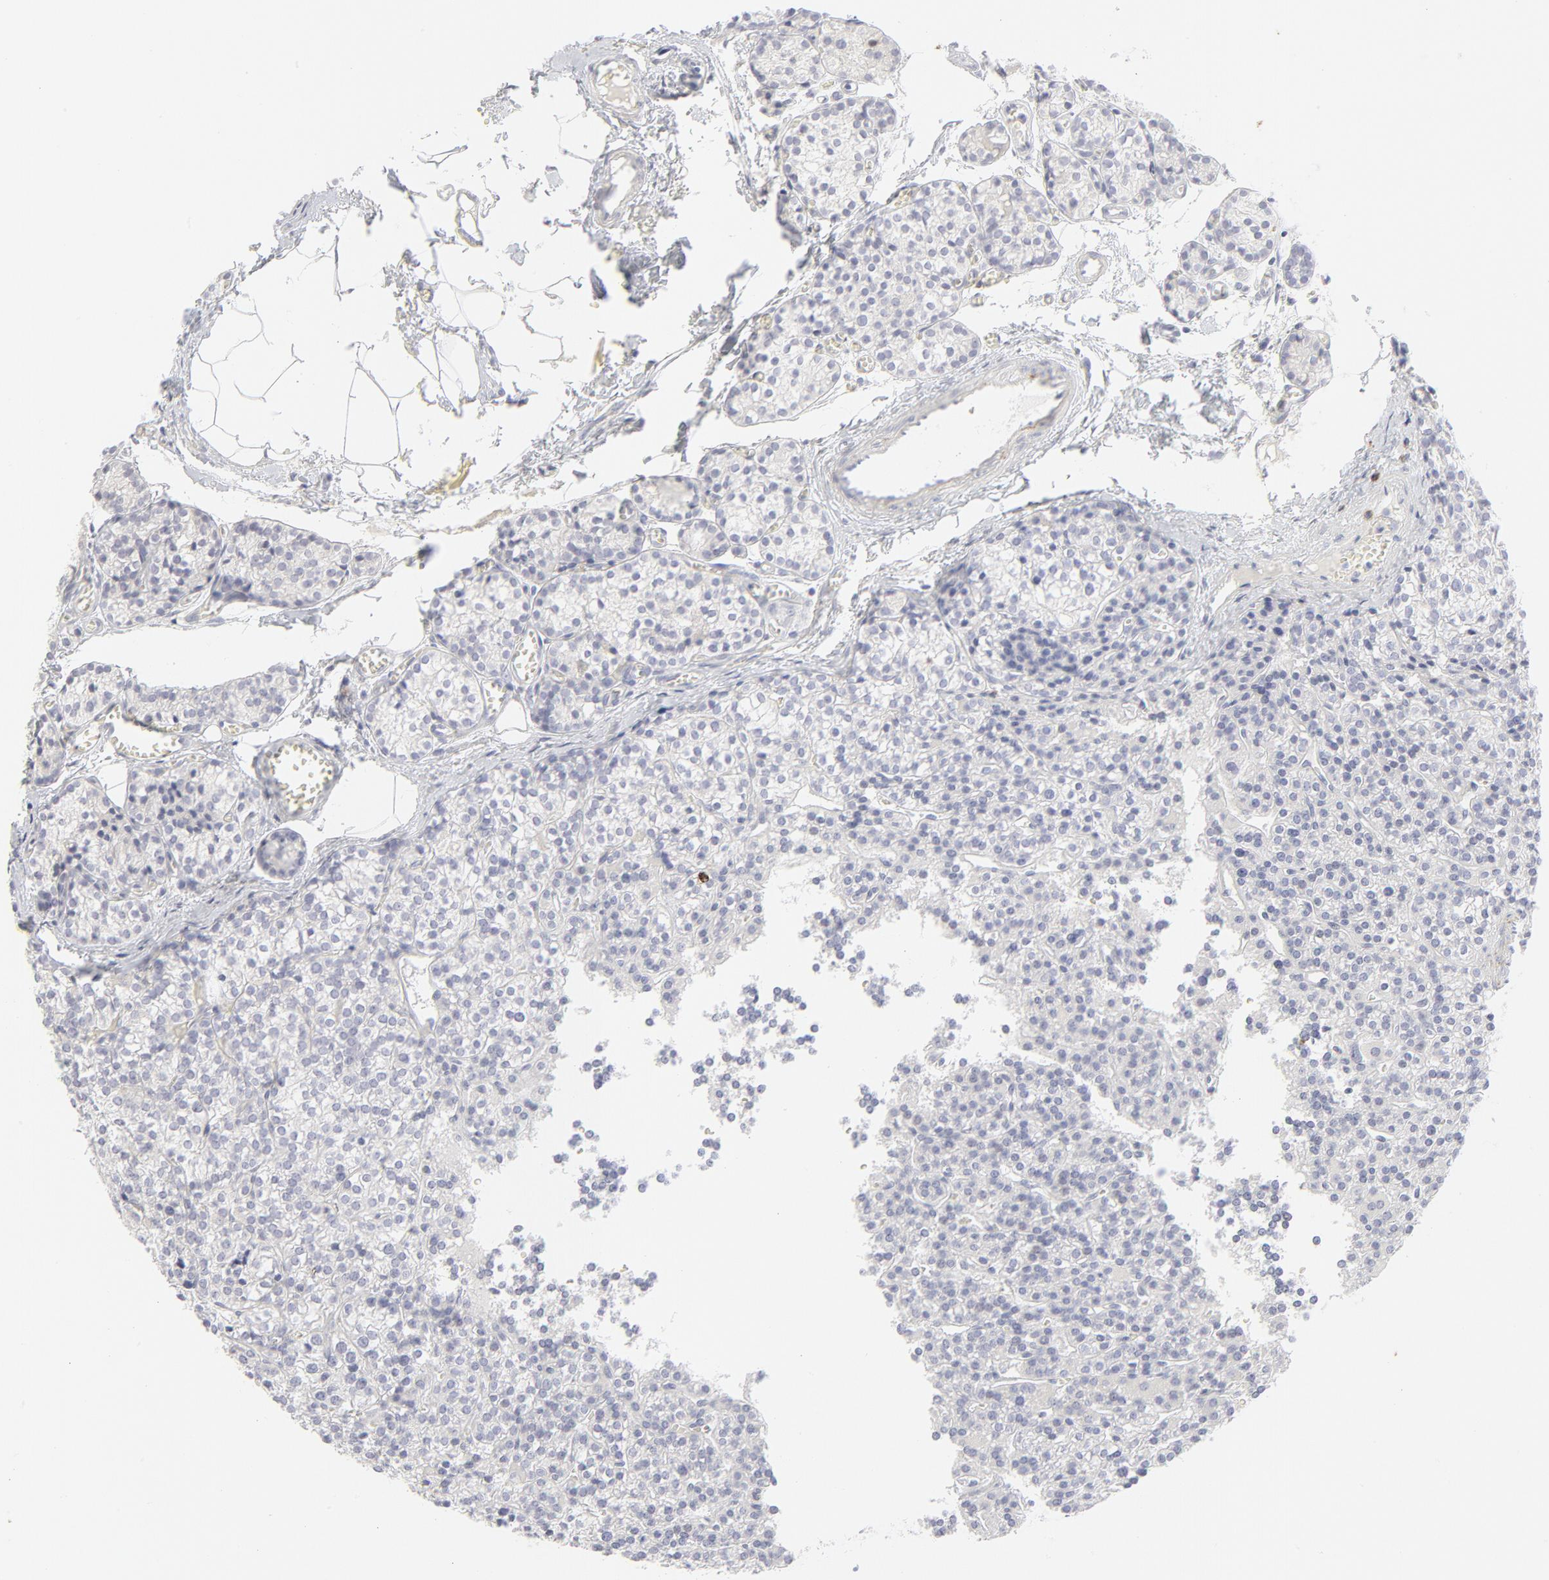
{"staining": {"intensity": "negative", "quantity": "none", "location": "none"}, "tissue": "parathyroid gland", "cell_type": "Glandular cells", "image_type": "normal", "snomed": [{"axis": "morphology", "description": "Normal tissue, NOS"}, {"axis": "topography", "description": "Parathyroid gland"}], "caption": "Immunohistochemical staining of unremarkable parathyroid gland reveals no significant staining in glandular cells.", "gene": "CCR7", "patient": {"sex": "female", "age": 50}}